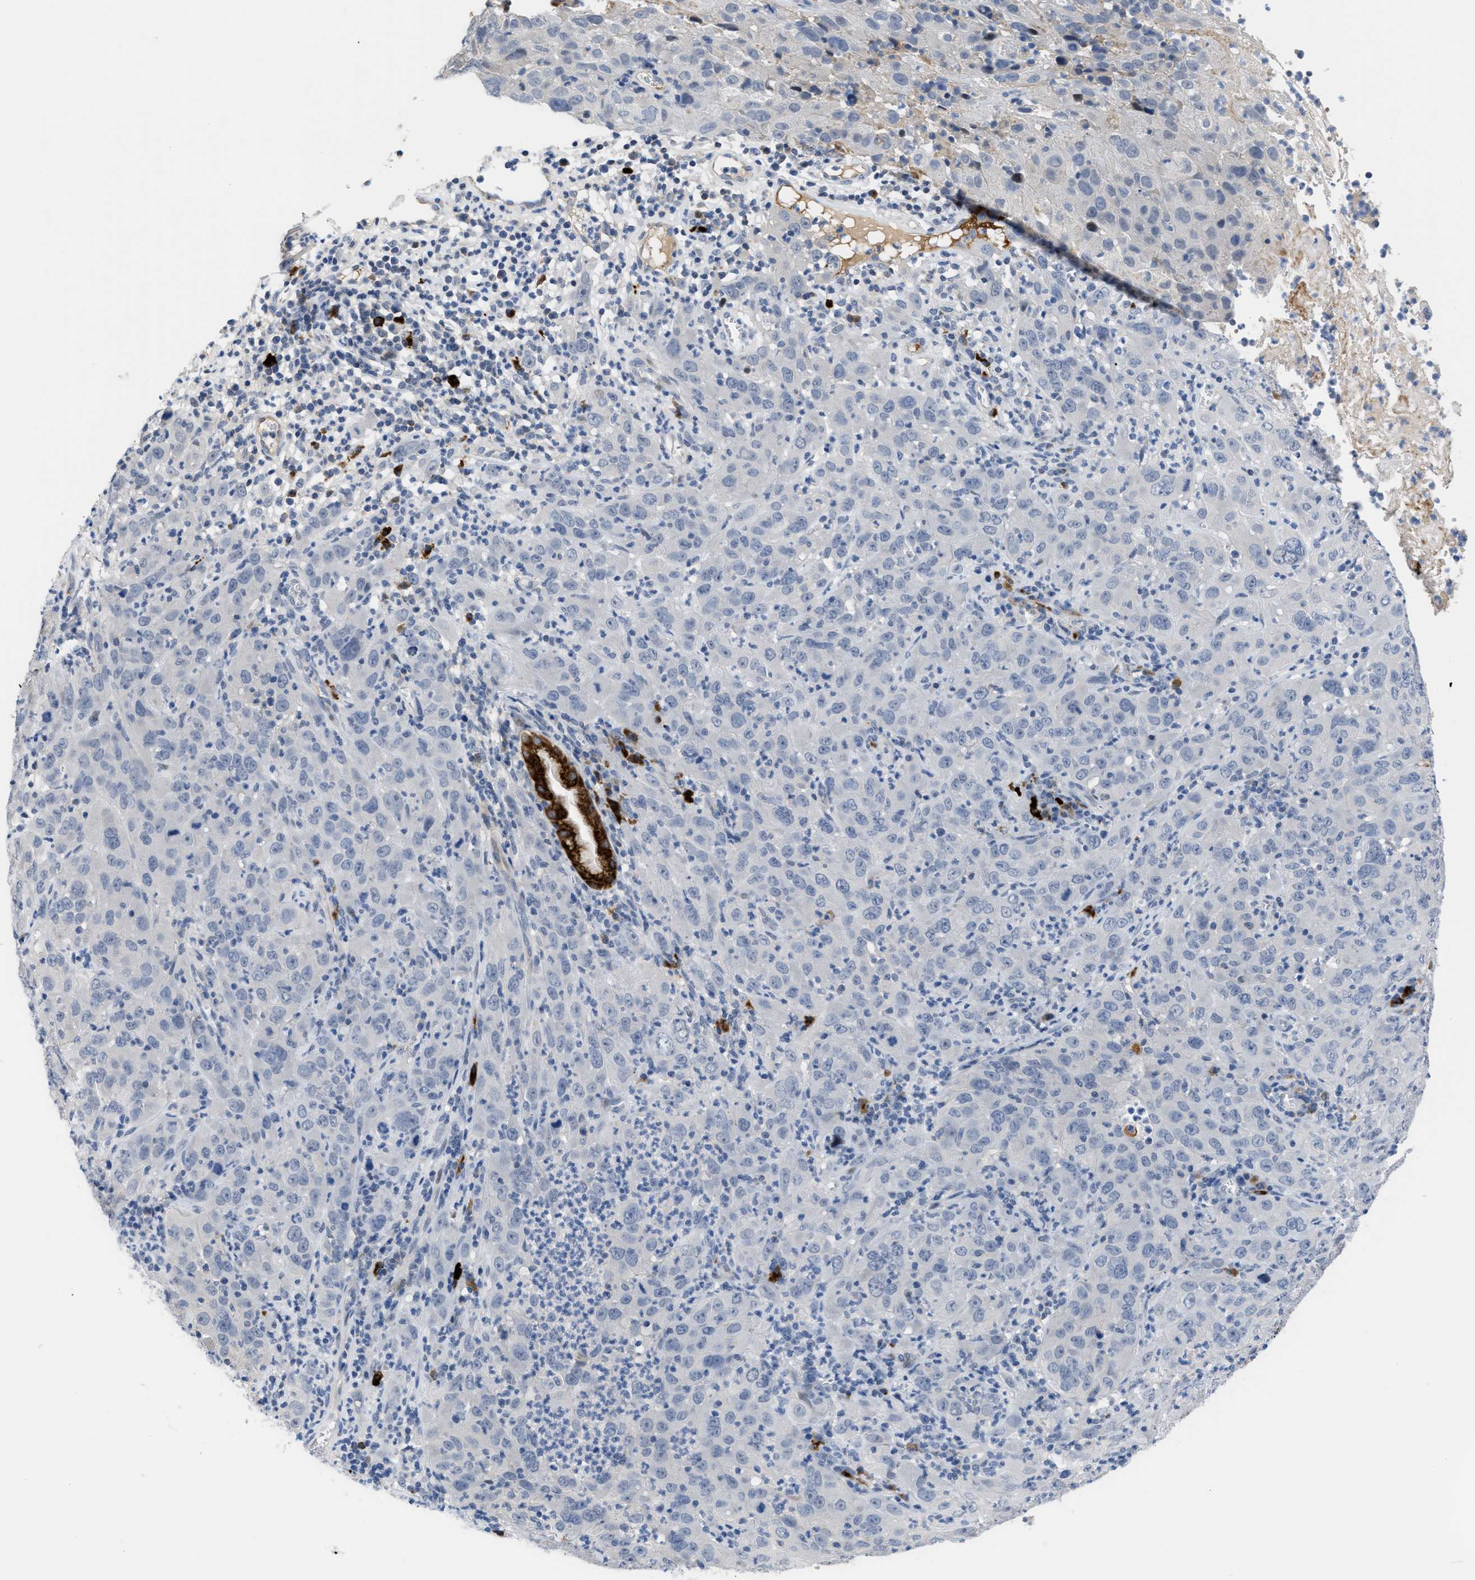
{"staining": {"intensity": "negative", "quantity": "none", "location": "none"}, "tissue": "cervical cancer", "cell_type": "Tumor cells", "image_type": "cancer", "snomed": [{"axis": "morphology", "description": "Squamous cell carcinoma, NOS"}, {"axis": "topography", "description": "Cervix"}], "caption": "IHC of human squamous cell carcinoma (cervical) shows no positivity in tumor cells.", "gene": "OR9K2", "patient": {"sex": "female", "age": 32}}